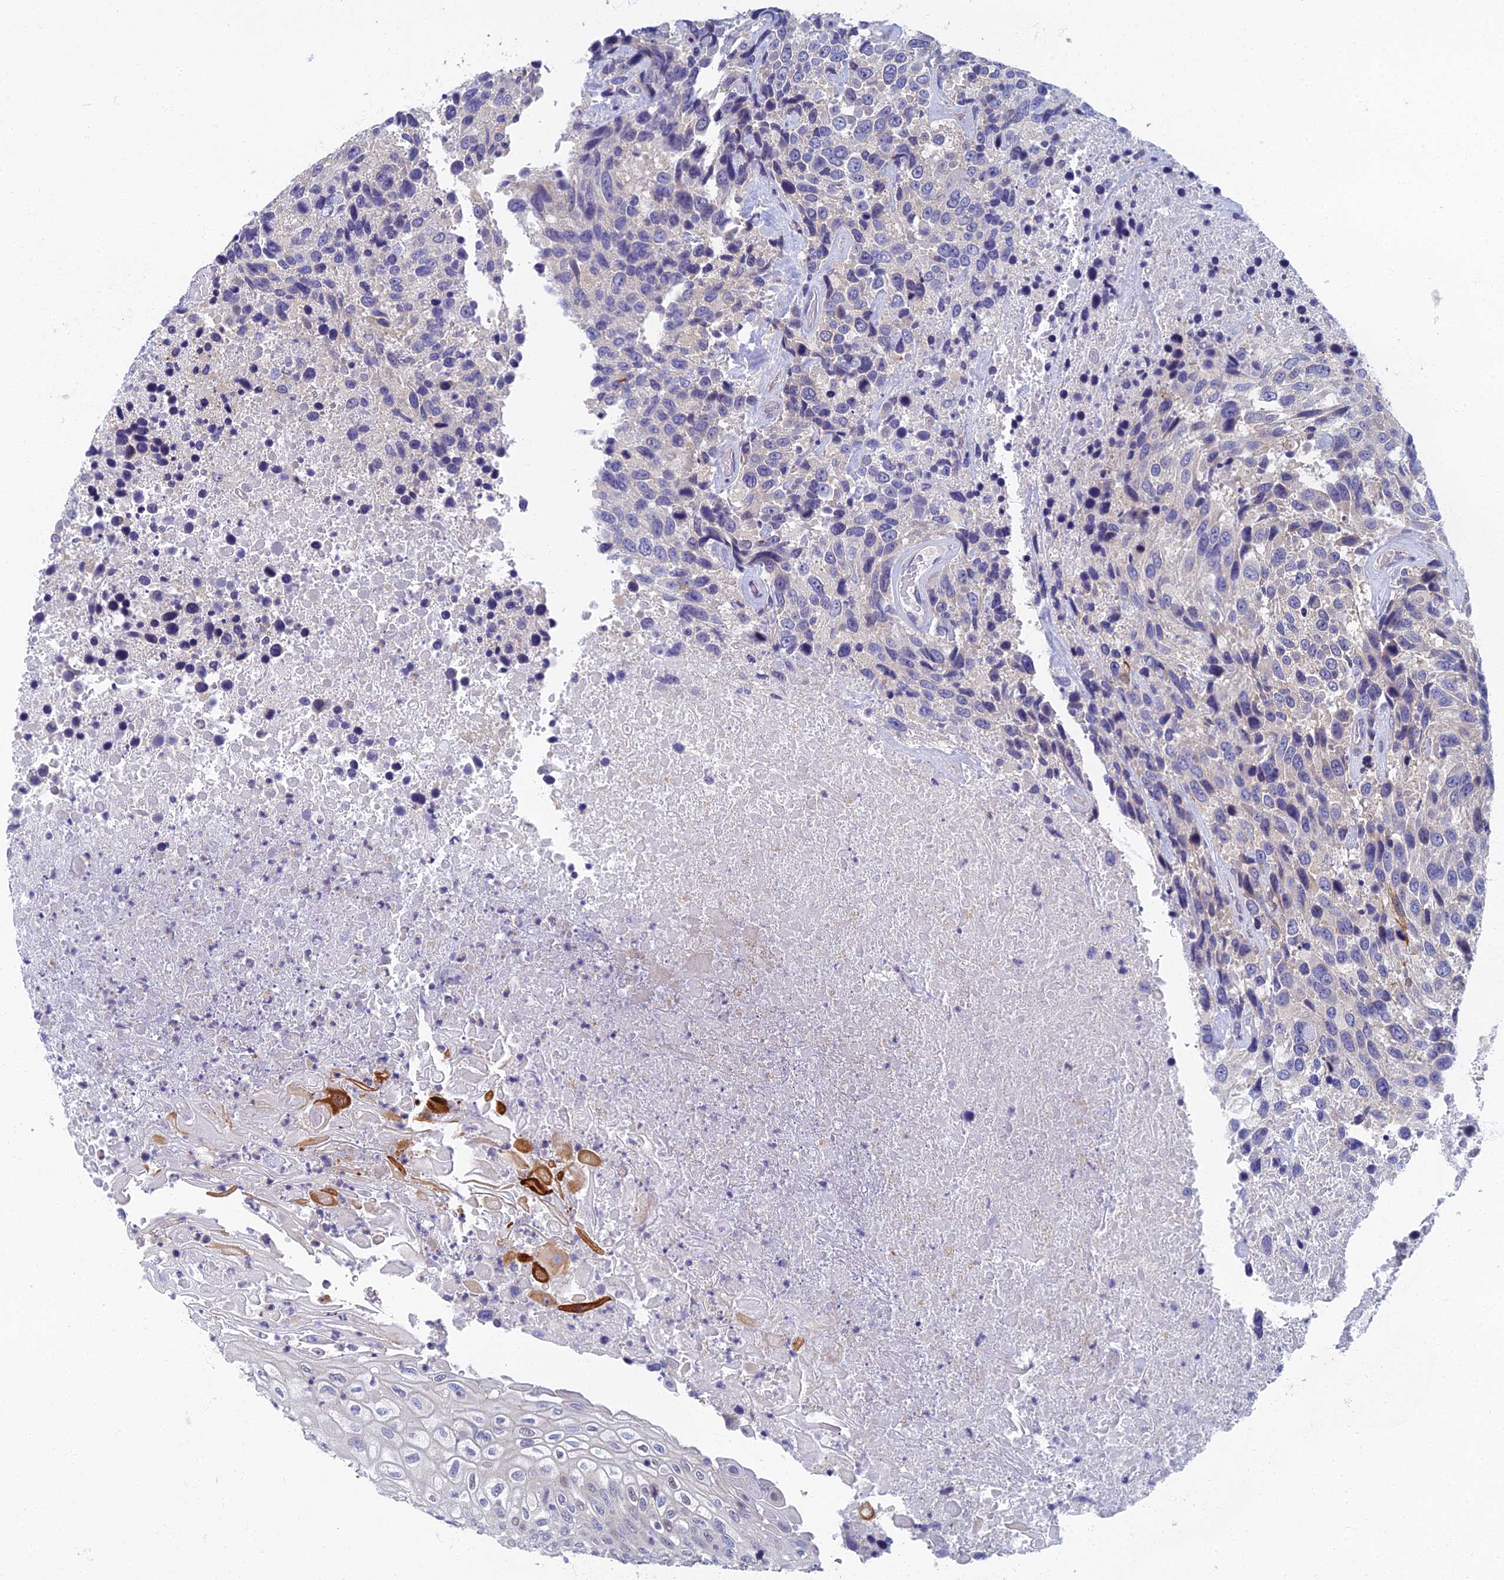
{"staining": {"intensity": "negative", "quantity": "none", "location": "none"}, "tissue": "urothelial cancer", "cell_type": "Tumor cells", "image_type": "cancer", "snomed": [{"axis": "morphology", "description": "Urothelial carcinoma, High grade"}, {"axis": "topography", "description": "Urinary bladder"}], "caption": "Tumor cells are negative for brown protein staining in urothelial cancer. (DAB immunohistochemistry (IHC), high magnification).", "gene": "SPIN4", "patient": {"sex": "female", "age": 70}}